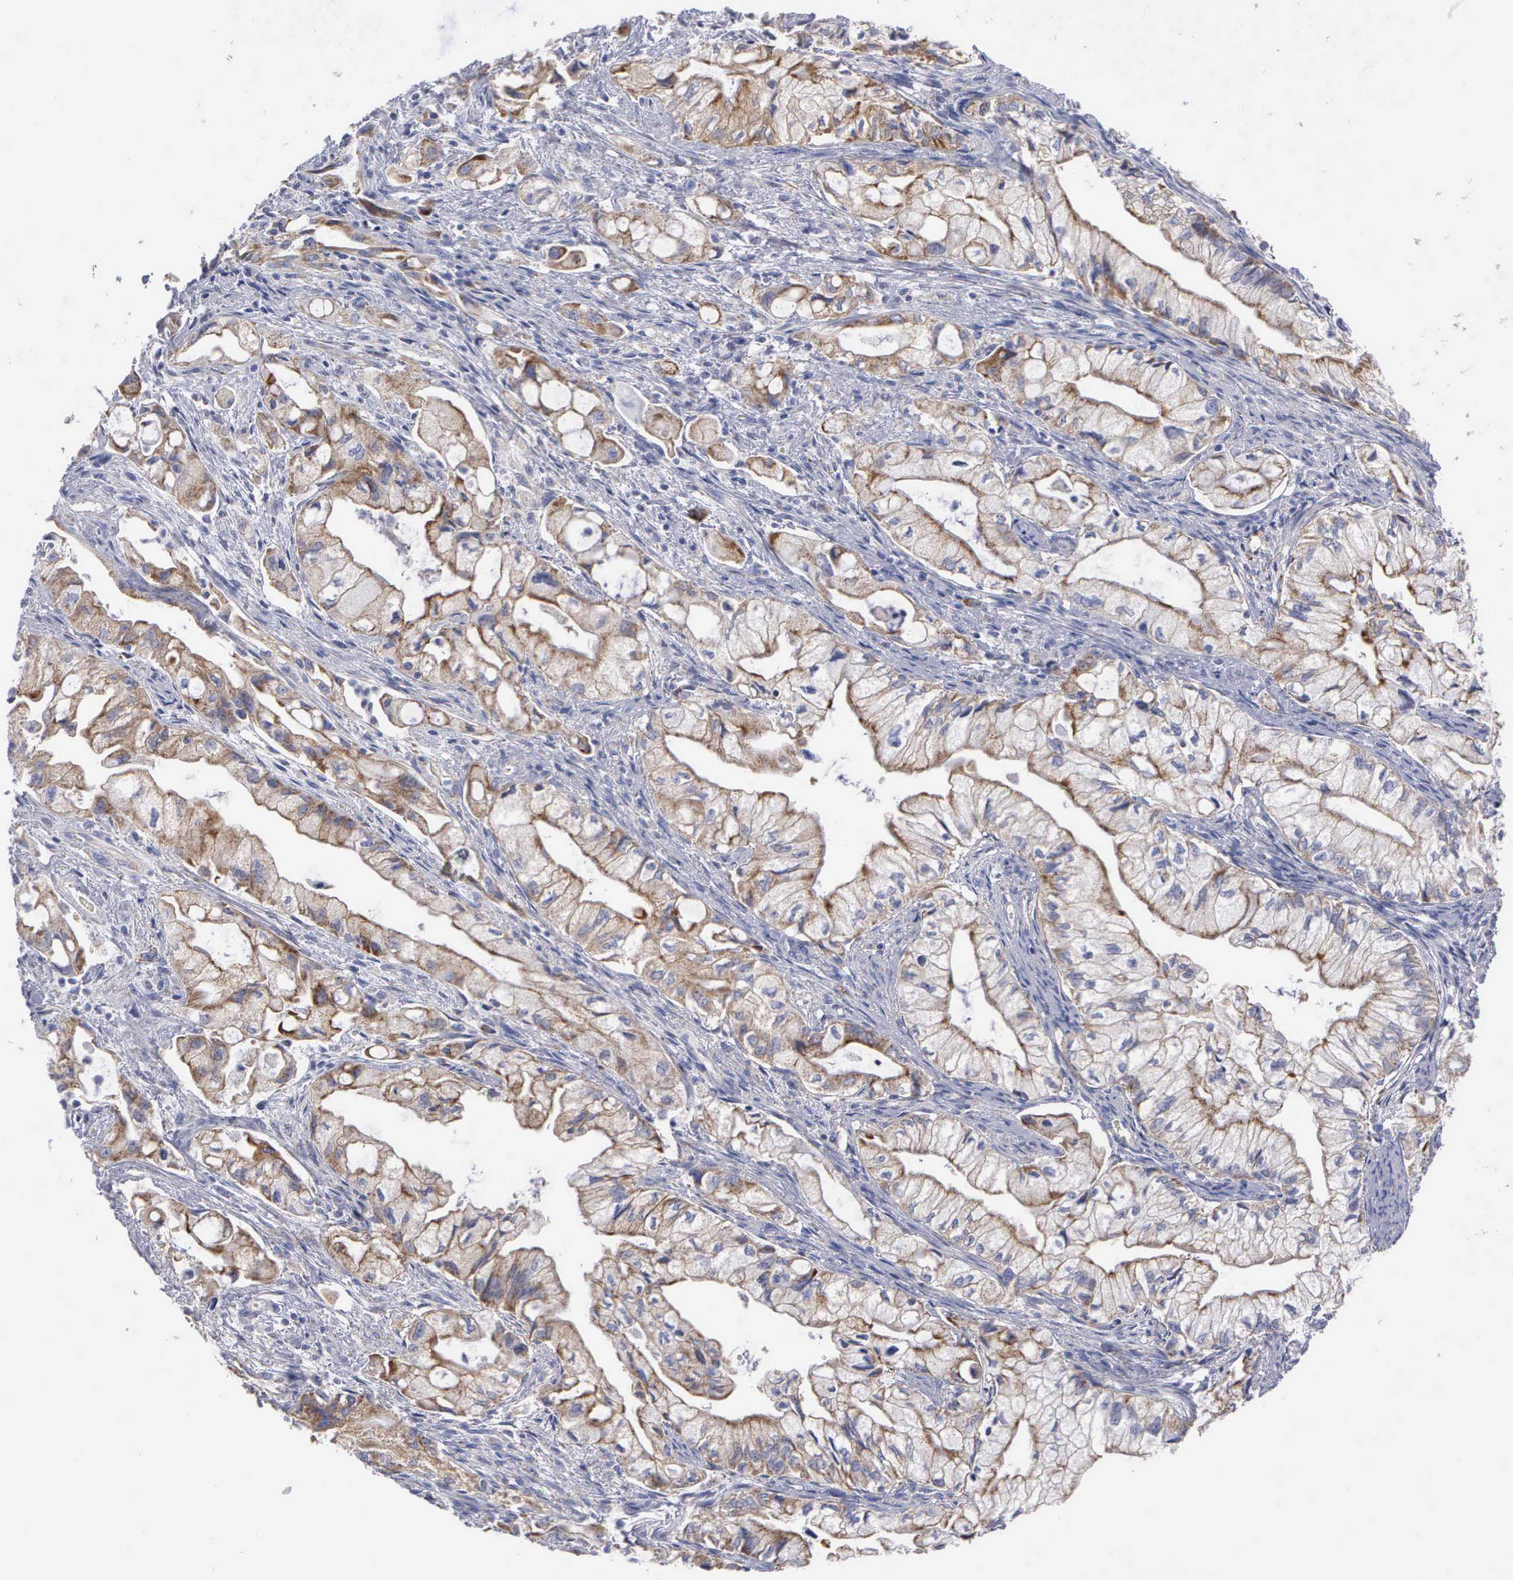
{"staining": {"intensity": "moderate", "quantity": "25%-75%", "location": "cytoplasmic/membranous"}, "tissue": "pancreatic cancer", "cell_type": "Tumor cells", "image_type": "cancer", "snomed": [{"axis": "morphology", "description": "Adenocarcinoma, NOS"}, {"axis": "topography", "description": "Pancreas"}], "caption": "Pancreatic adenocarcinoma stained with immunohistochemistry demonstrates moderate cytoplasmic/membranous staining in approximately 25%-75% of tumor cells.", "gene": "APOOL", "patient": {"sex": "male", "age": 79}}